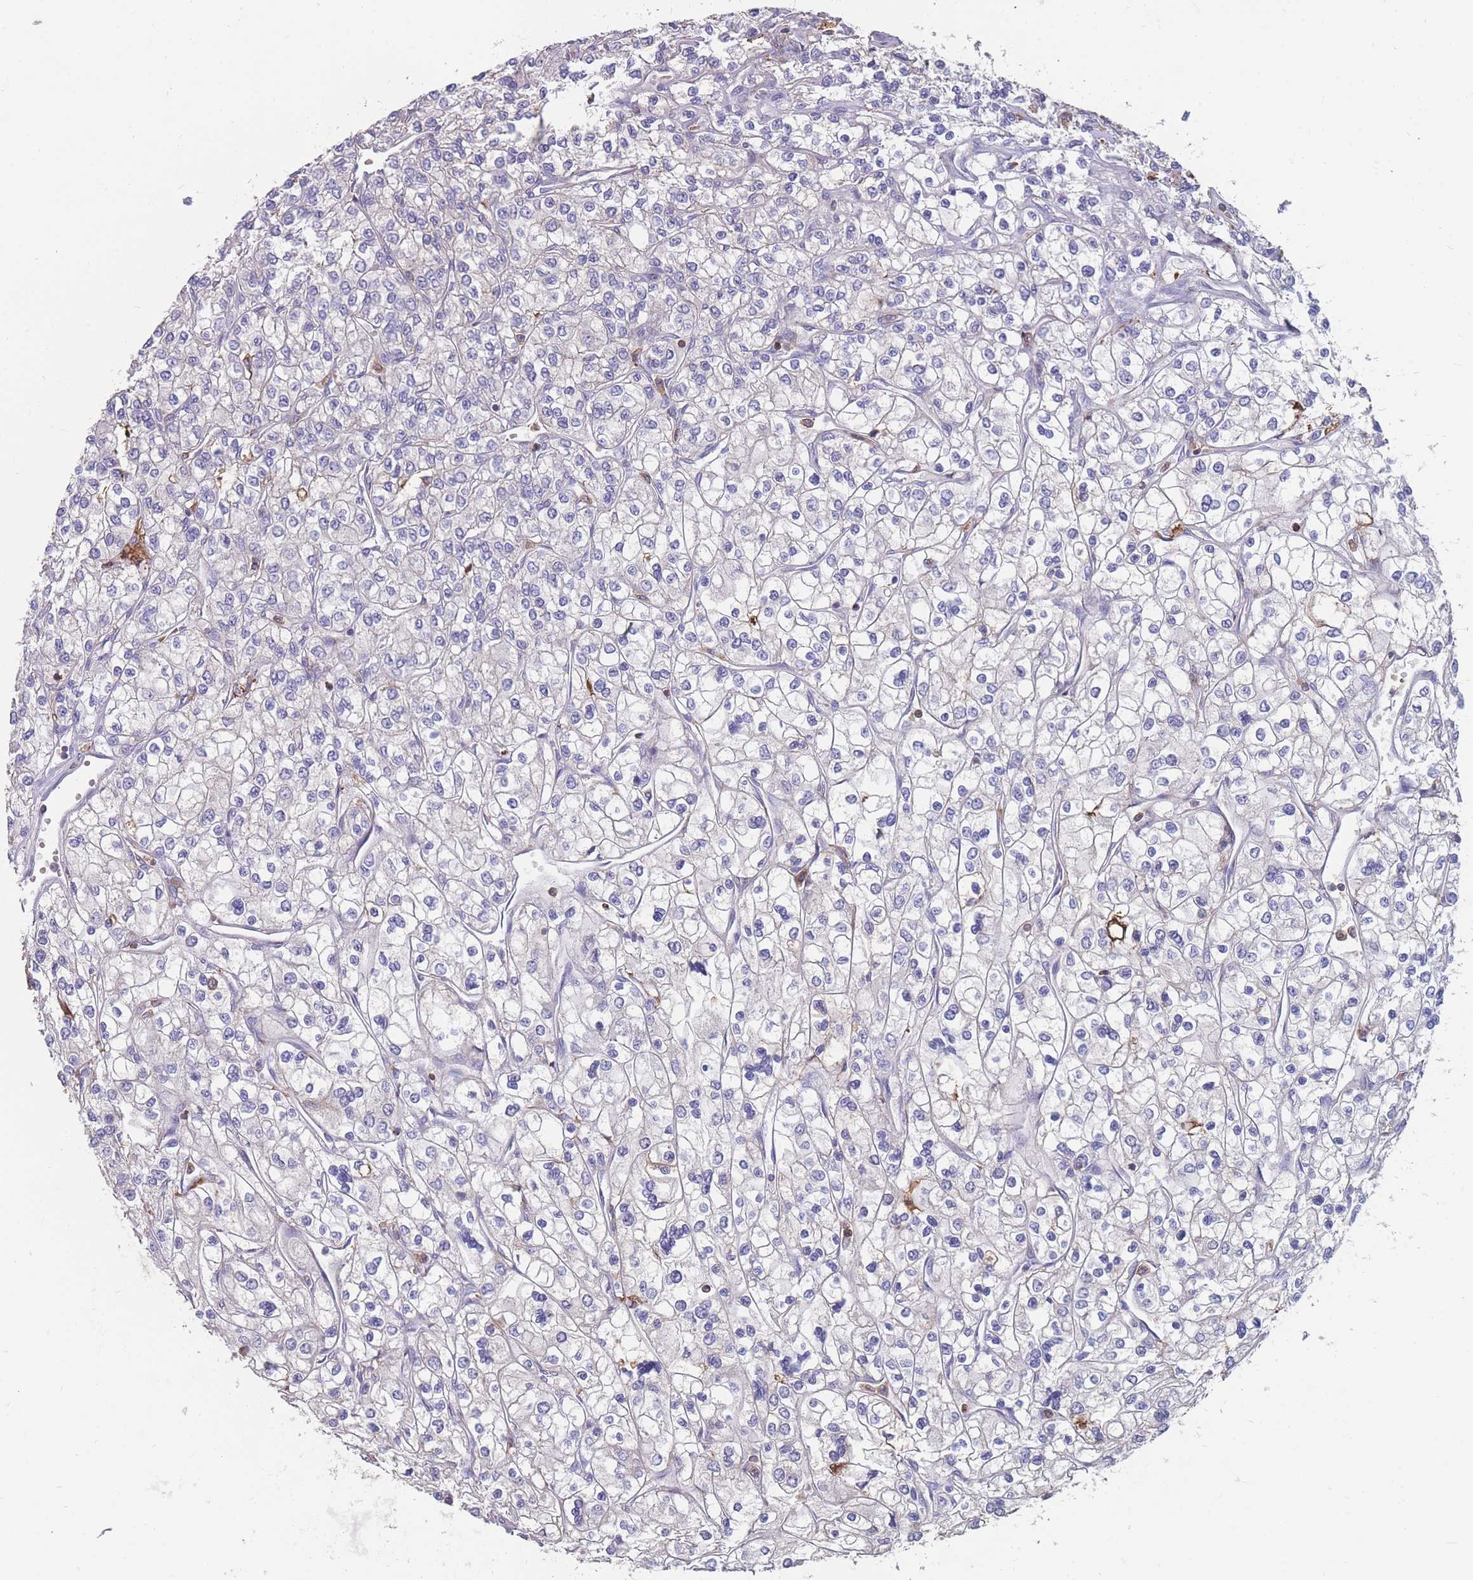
{"staining": {"intensity": "negative", "quantity": "none", "location": "none"}, "tissue": "renal cancer", "cell_type": "Tumor cells", "image_type": "cancer", "snomed": [{"axis": "morphology", "description": "Adenocarcinoma, NOS"}, {"axis": "topography", "description": "Kidney"}], "caption": "This photomicrograph is of renal adenocarcinoma stained with IHC to label a protein in brown with the nuclei are counter-stained blue. There is no expression in tumor cells. (Immunohistochemistry (ihc), brightfield microscopy, high magnification).", "gene": "CD33", "patient": {"sex": "male", "age": 80}}